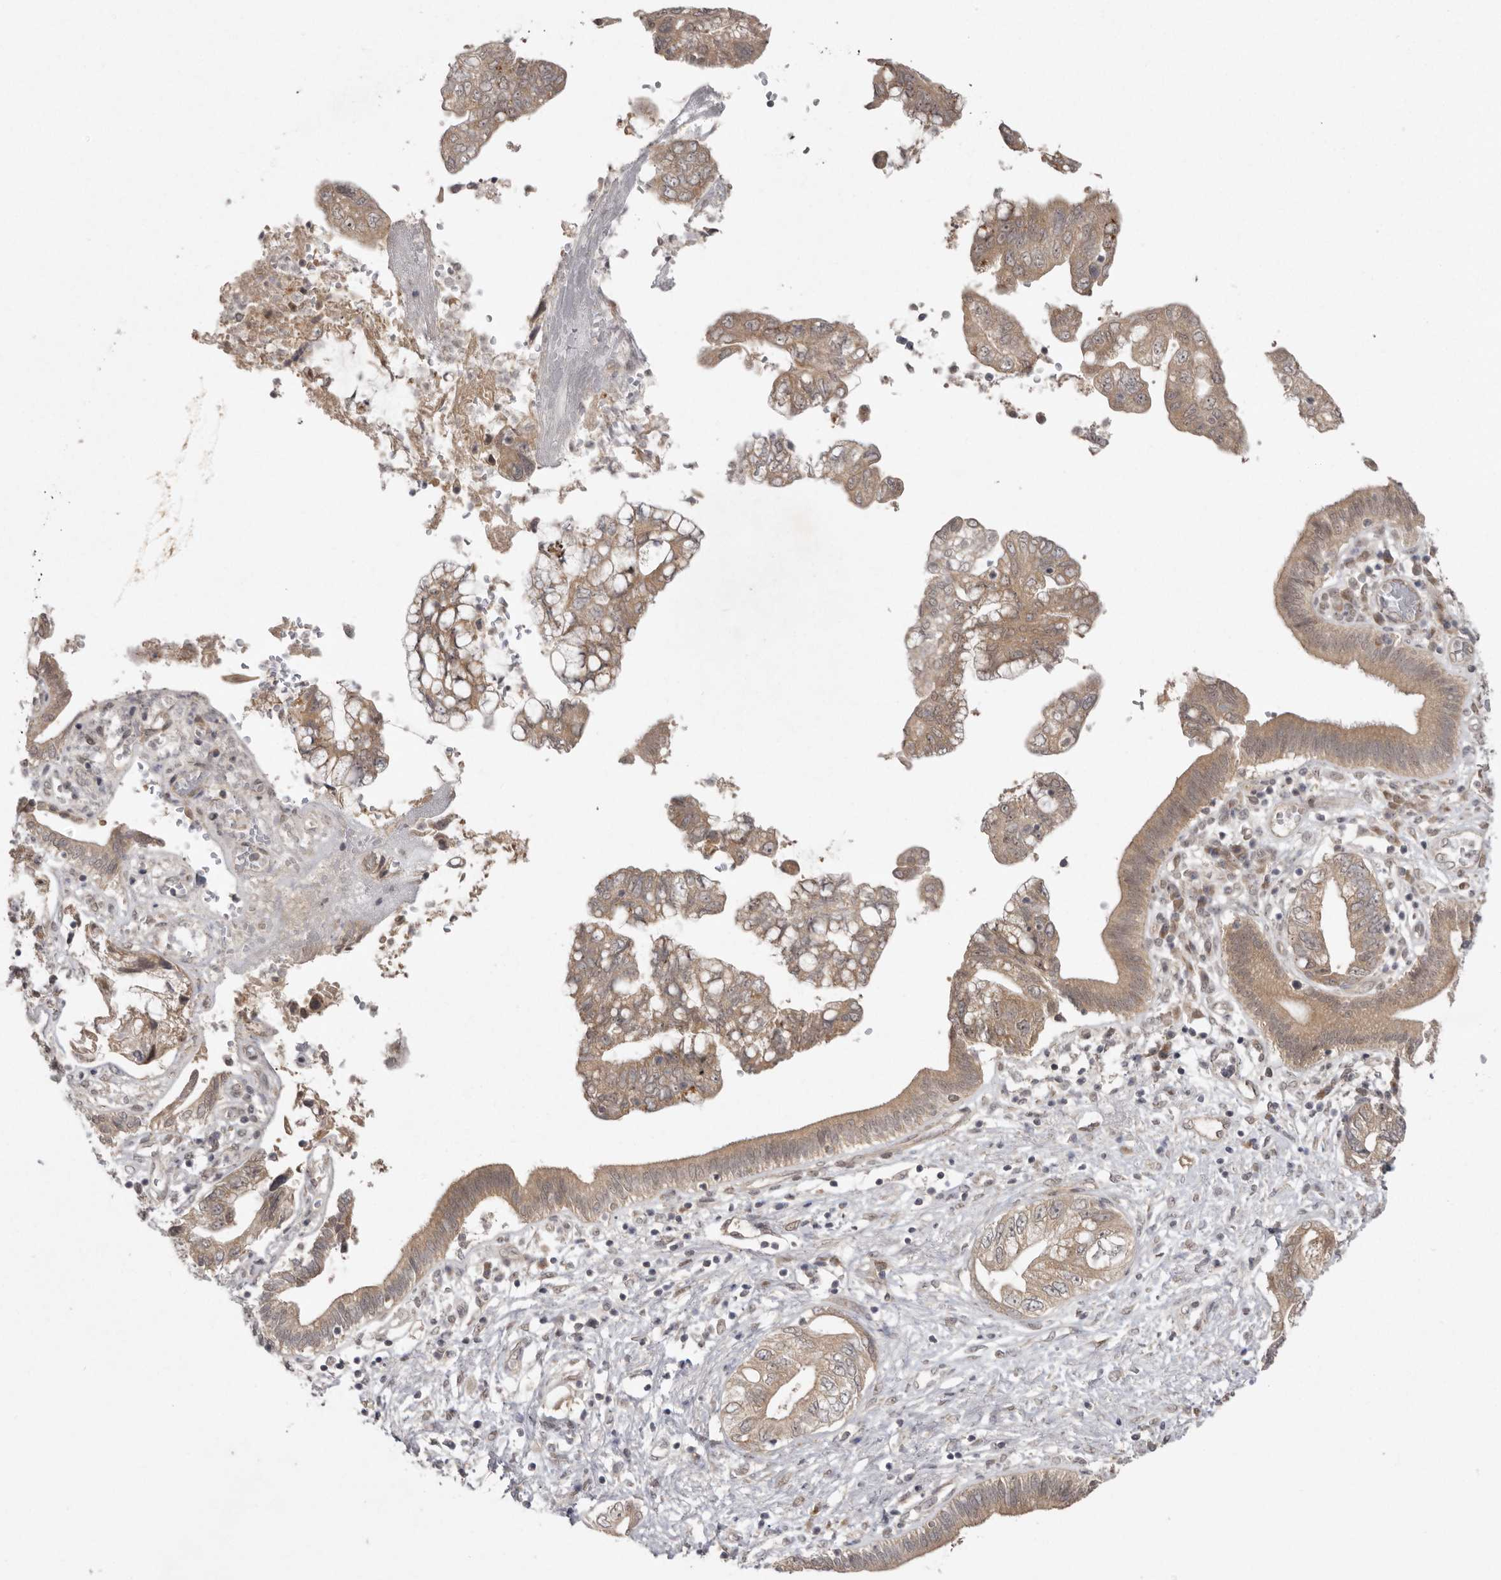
{"staining": {"intensity": "moderate", "quantity": ">75%", "location": "cytoplasmic/membranous"}, "tissue": "pancreatic cancer", "cell_type": "Tumor cells", "image_type": "cancer", "snomed": [{"axis": "morphology", "description": "Adenocarcinoma, NOS"}, {"axis": "topography", "description": "Pancreas"}], "caption": "Human pancreatic cancer stained with a protein marker demonstrates moderate staining in tumor cells.", "gene": "NSUN4", "patient": {"sex": "female", "age": 73}}